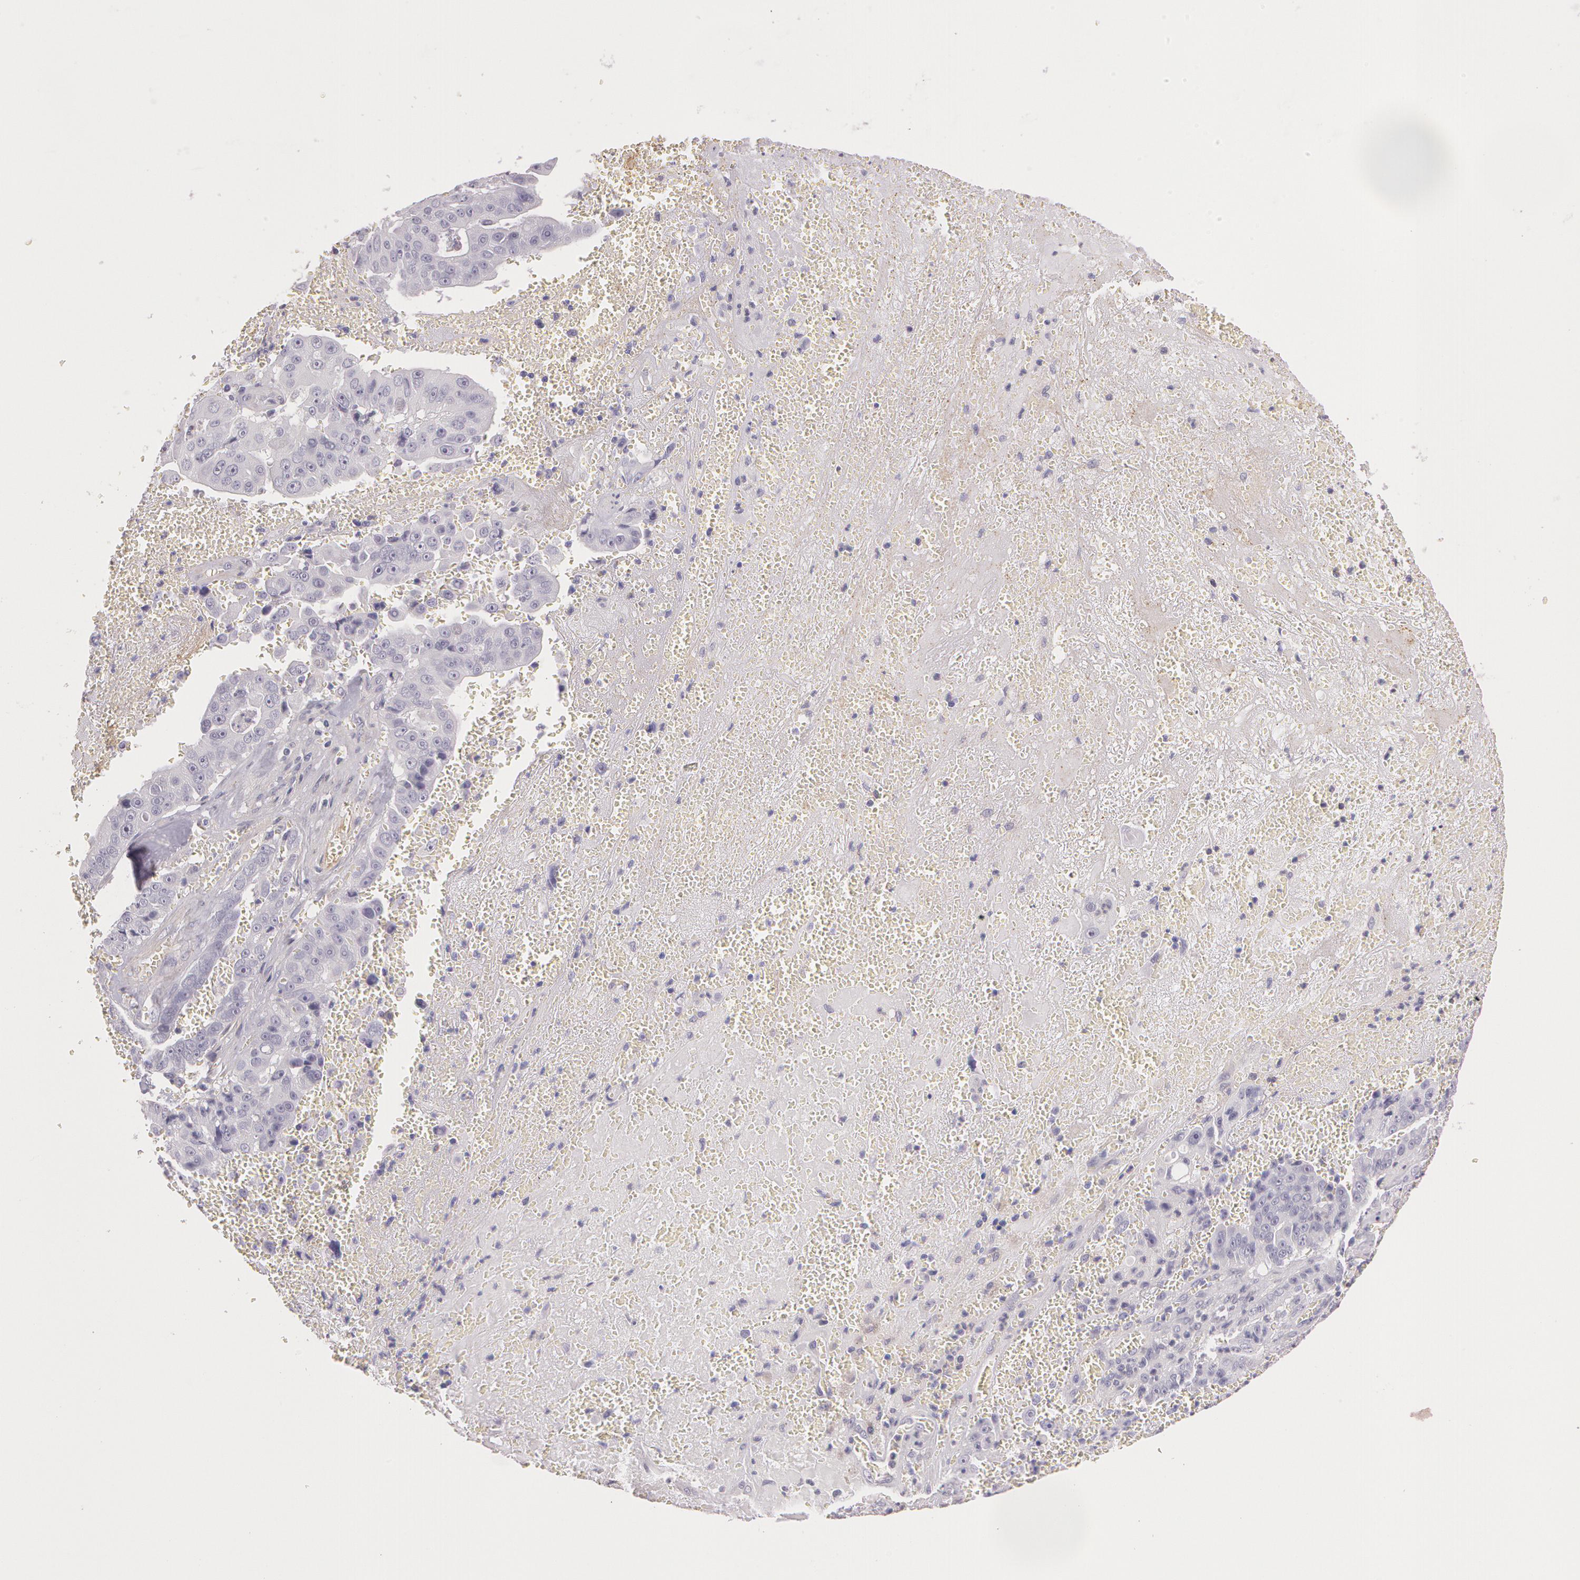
{"staining": {"intensity": "negative", "quantity": "none", "location": "none"}, "tissue": "liver cancer", "cell_type": "Tumor cells", "image_type": "cancer", "snomed": [{"axis": "morphology", "description": "Cholangiocarcinoma"}, {"axis": "topography", "description": "Liver"}], "caption": "Photomicrograph shows no significant protein expression in tumor cells of liver cholangiocarcinoma.", "gene": "G2E3", "patient": {"sex": "female", "age": 79}}